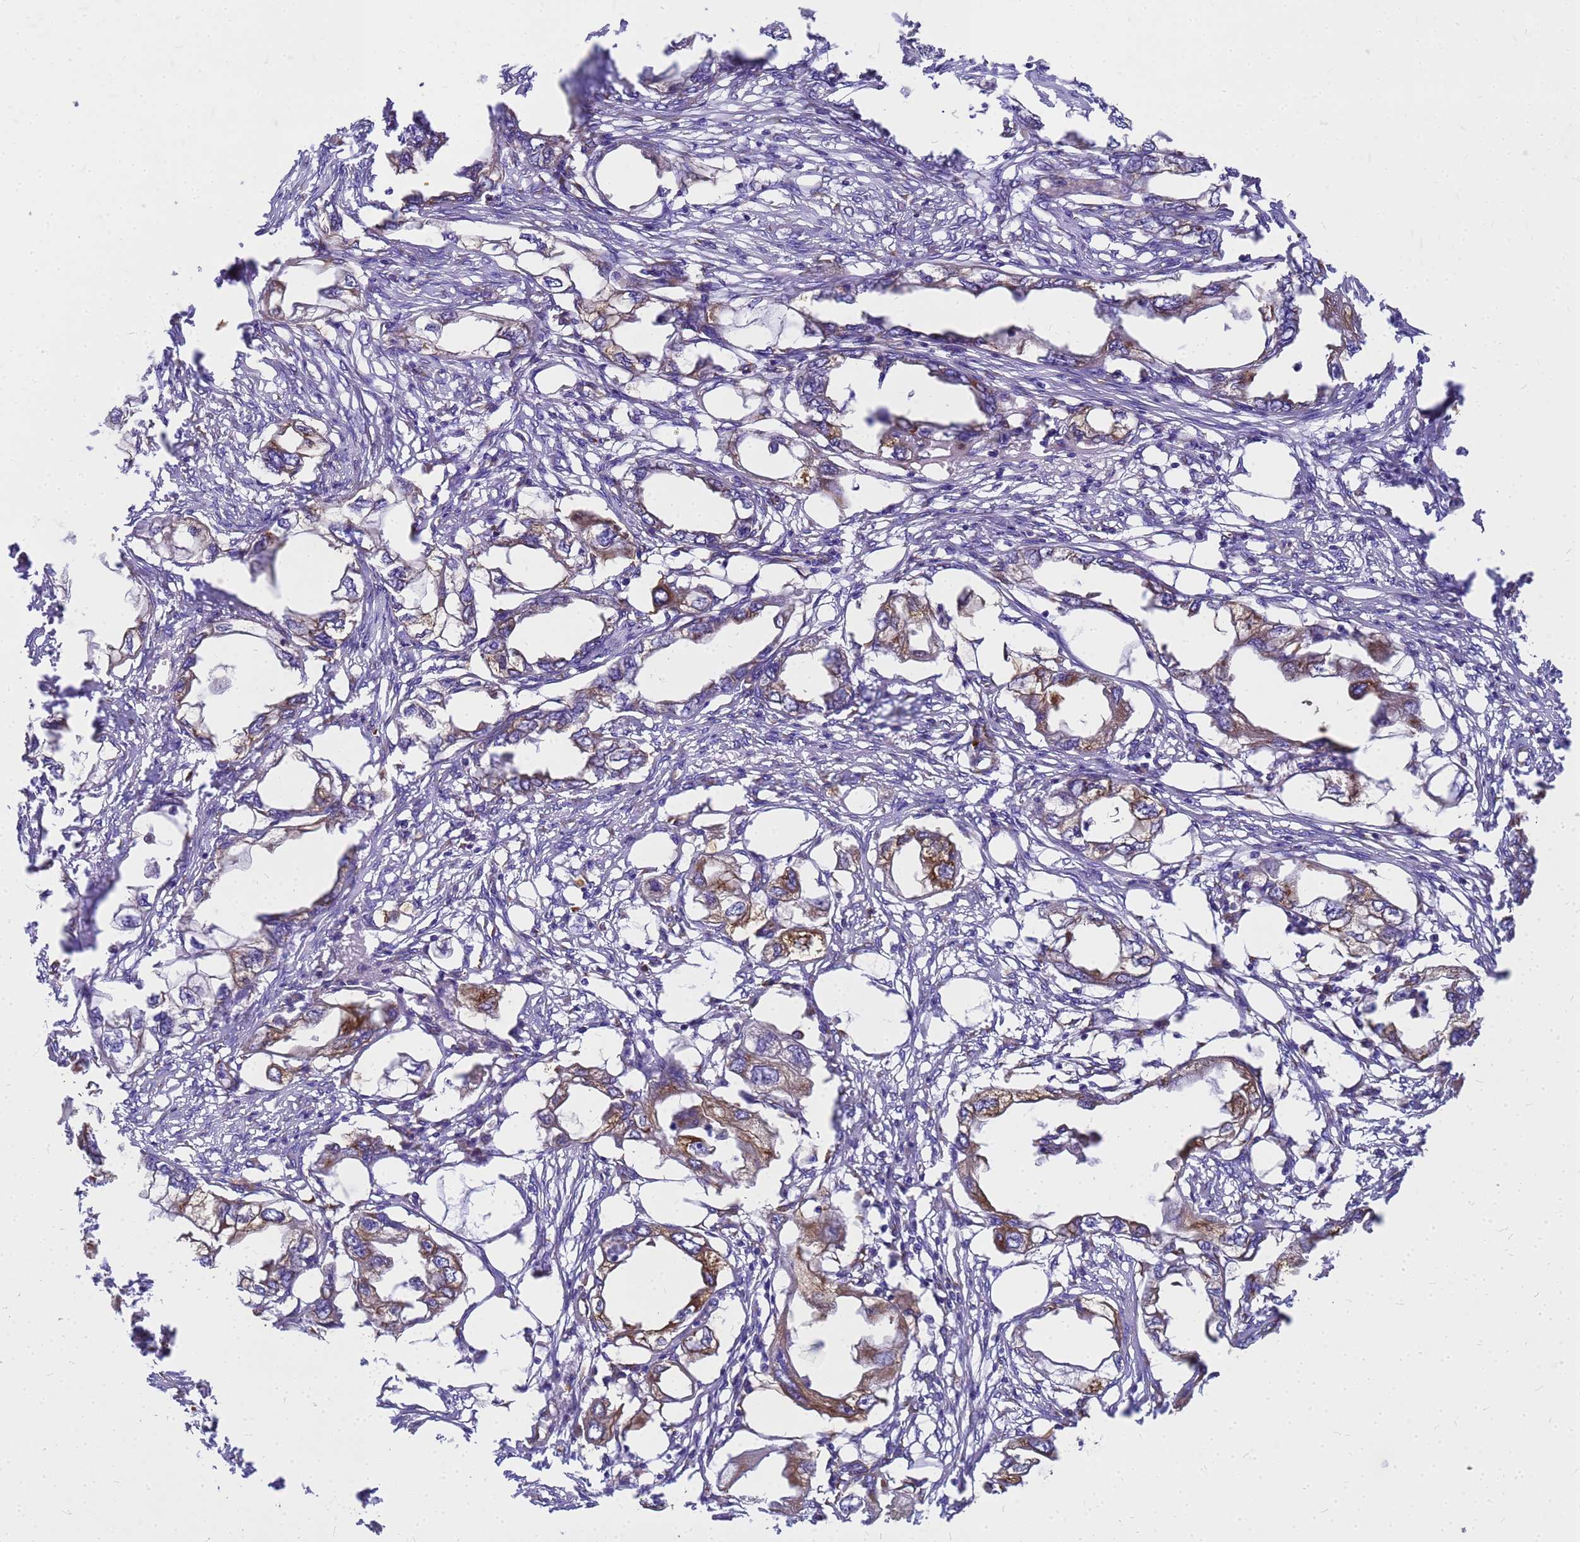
{"staining": {"intensity": "moderate", "quantity": ">75%", "location": "cytoplasmic/membranous"}, "tissue": "endometrial cancer", "cell_type": "Tumor cells", "image_type": "cancer", "snomed": [{"axis": "morphology", "description": "Adenocarcinoma, NOS"}, {"axis": "morphology", "description": "Adenocarcinoma, metastatic, NOS"}, {"axis": "topography", "description": "Adipose tissue"}, {"axis": "topography", "description": "Endometrium"}], "caption": "Endometrial cancer was stained to show a protein in brown. There is medium levels of moderate cytoplasmic/membranous positivity in approximately >75% of tumor cells. Using DAB (3,3'-diaminobenzidine) (brown) and hematoxylin (blue) stains, captured at high magnification using brightfield microscopy.", "gene": "EEF1D", "patient": {"sex": "female", "age": 67}}